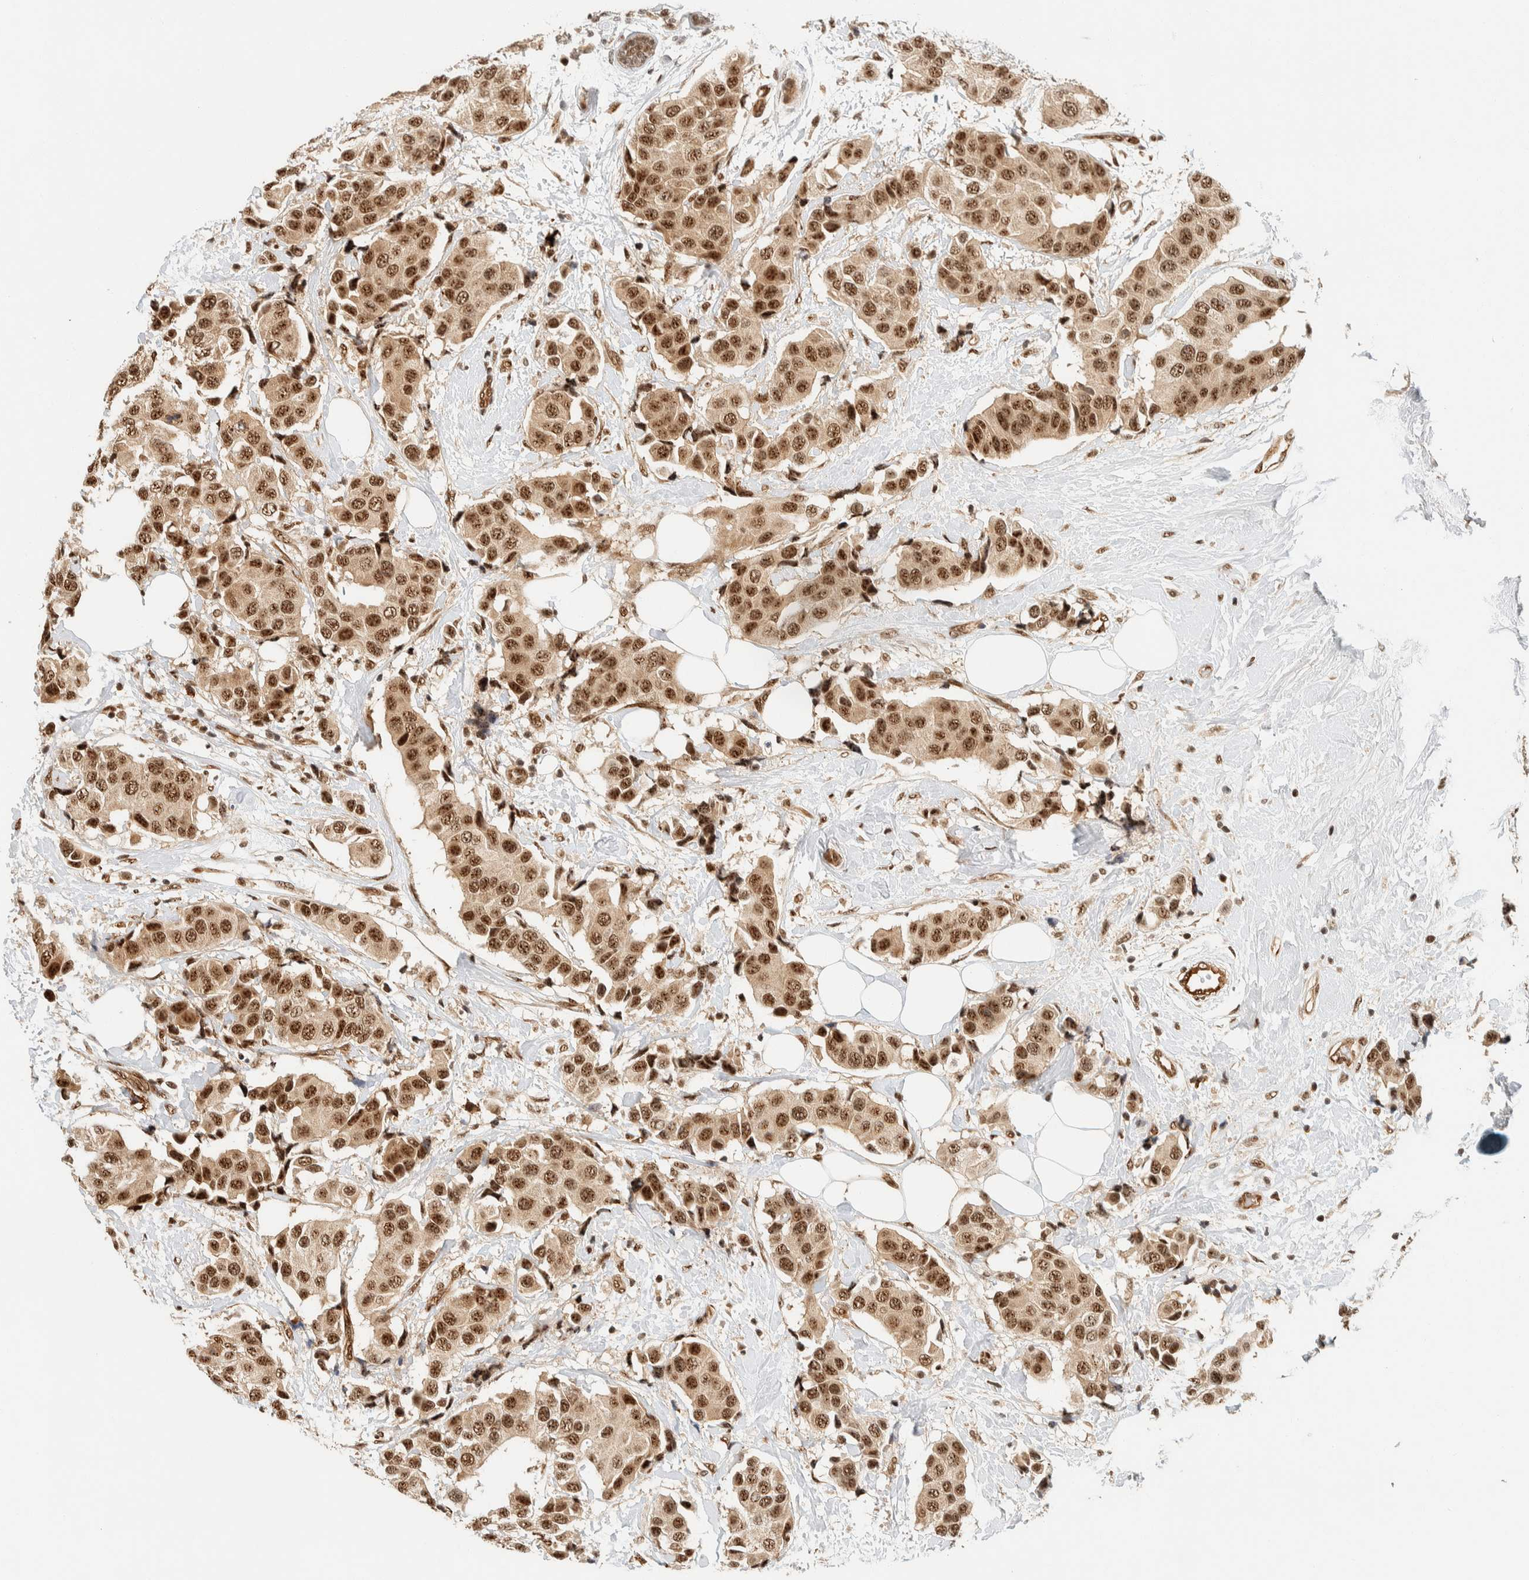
{"staining": {"intensity": "moderate", "quantity": ">75%", "location": "nuclear"}, "tissue": "breast cancer", "cell_type": "Tumor cells", "image_type": "cancer", "snomed": [{"axis": "morphology", "description": "Normal tissue, NOS"}, {"axis": "morphology", "description": "Duct carcinoma"}, {"axis": "topography", "description": "Breast"}], "caption": "Protein expression analysis of infiltrating ductal carcinoma (breast) reveals moderate nuclear positivity in approximately >75% of tumor cells. The staining is performed using DAB brown chromogen to label protein expression. The nuclei are counter-stained blue using hematoxylin.", "gene": "SIK1", "patient": {"sex": "female", "age": 39}}